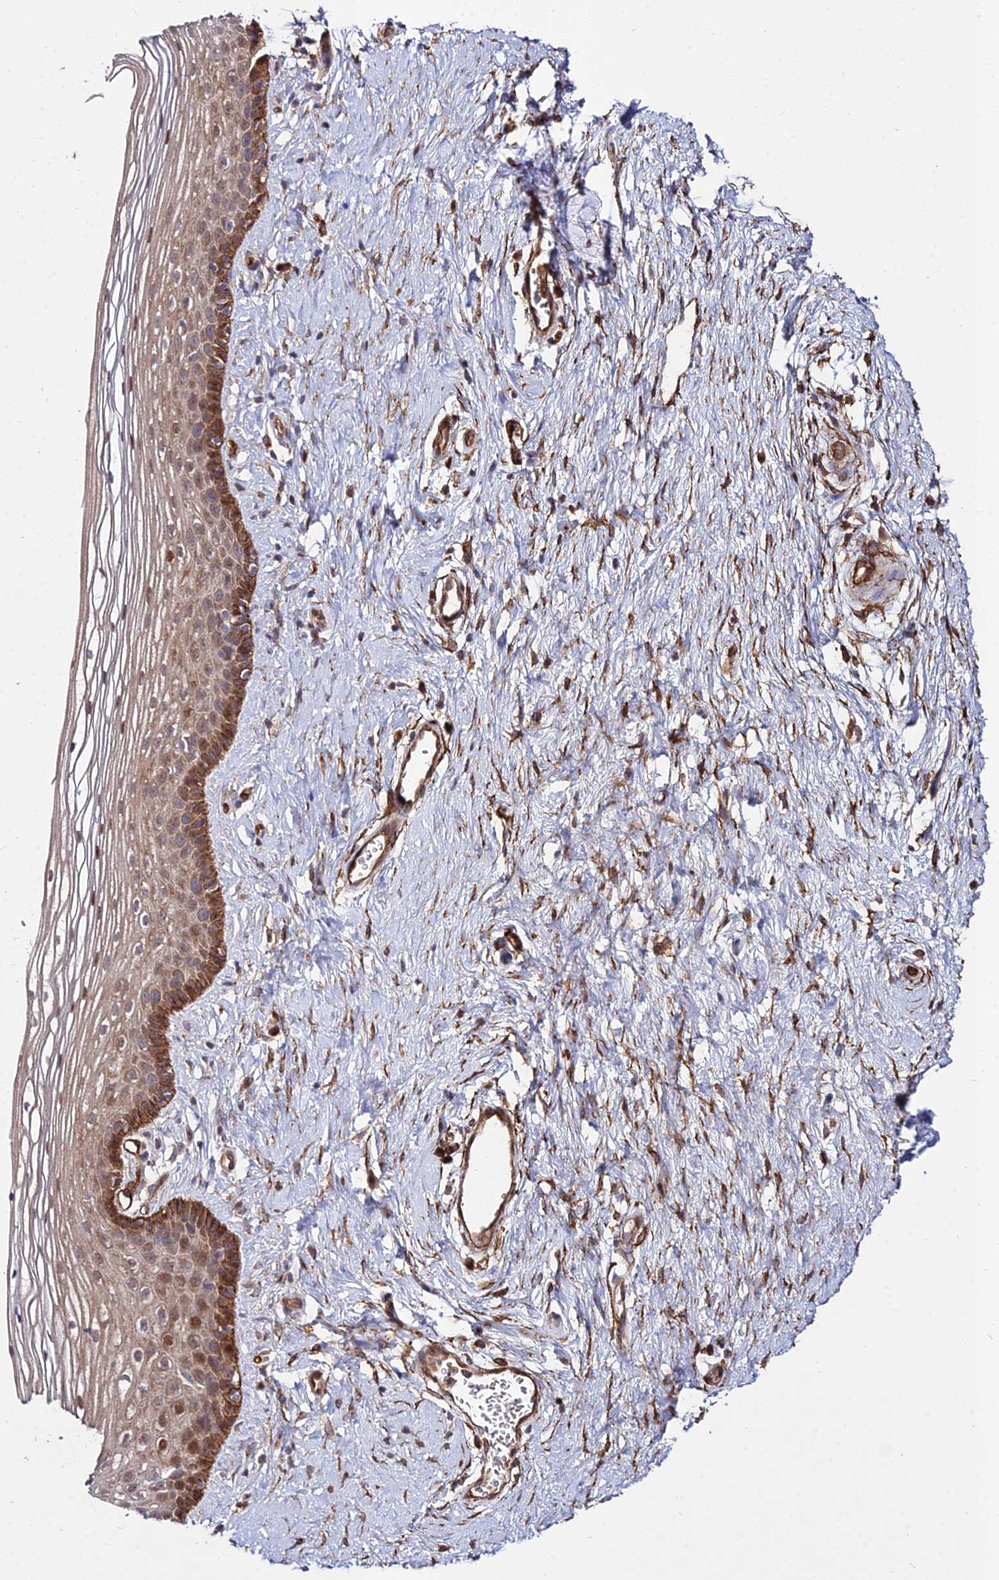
{"staining": {"intensity": "moderate", "quantity": "25%-75%", "location": "cytoplasmic/membranous,nuclear"}, "tissue": "vagina", "cell_type": "Squamous epithelial cells", "image_type": "normal", "snomed": [{"axis": "morphology", "description": "Normal tissue, NOS"}, {"axis": "topography", "description": "Vagina"}], "caption": "A high-resolution photomicrograph shows immunohistochemistry (IHC) staining of benign vagina, which exhibits moderate cytoplasmic/membranous,nuclear expression in about 25%-75% of squamous epithelial cells. (DAB IHC, brown staining for protein, blue staining for nuclei).", "gene": "GRTP1", "patient": {"sex": "female", "age": 46}}